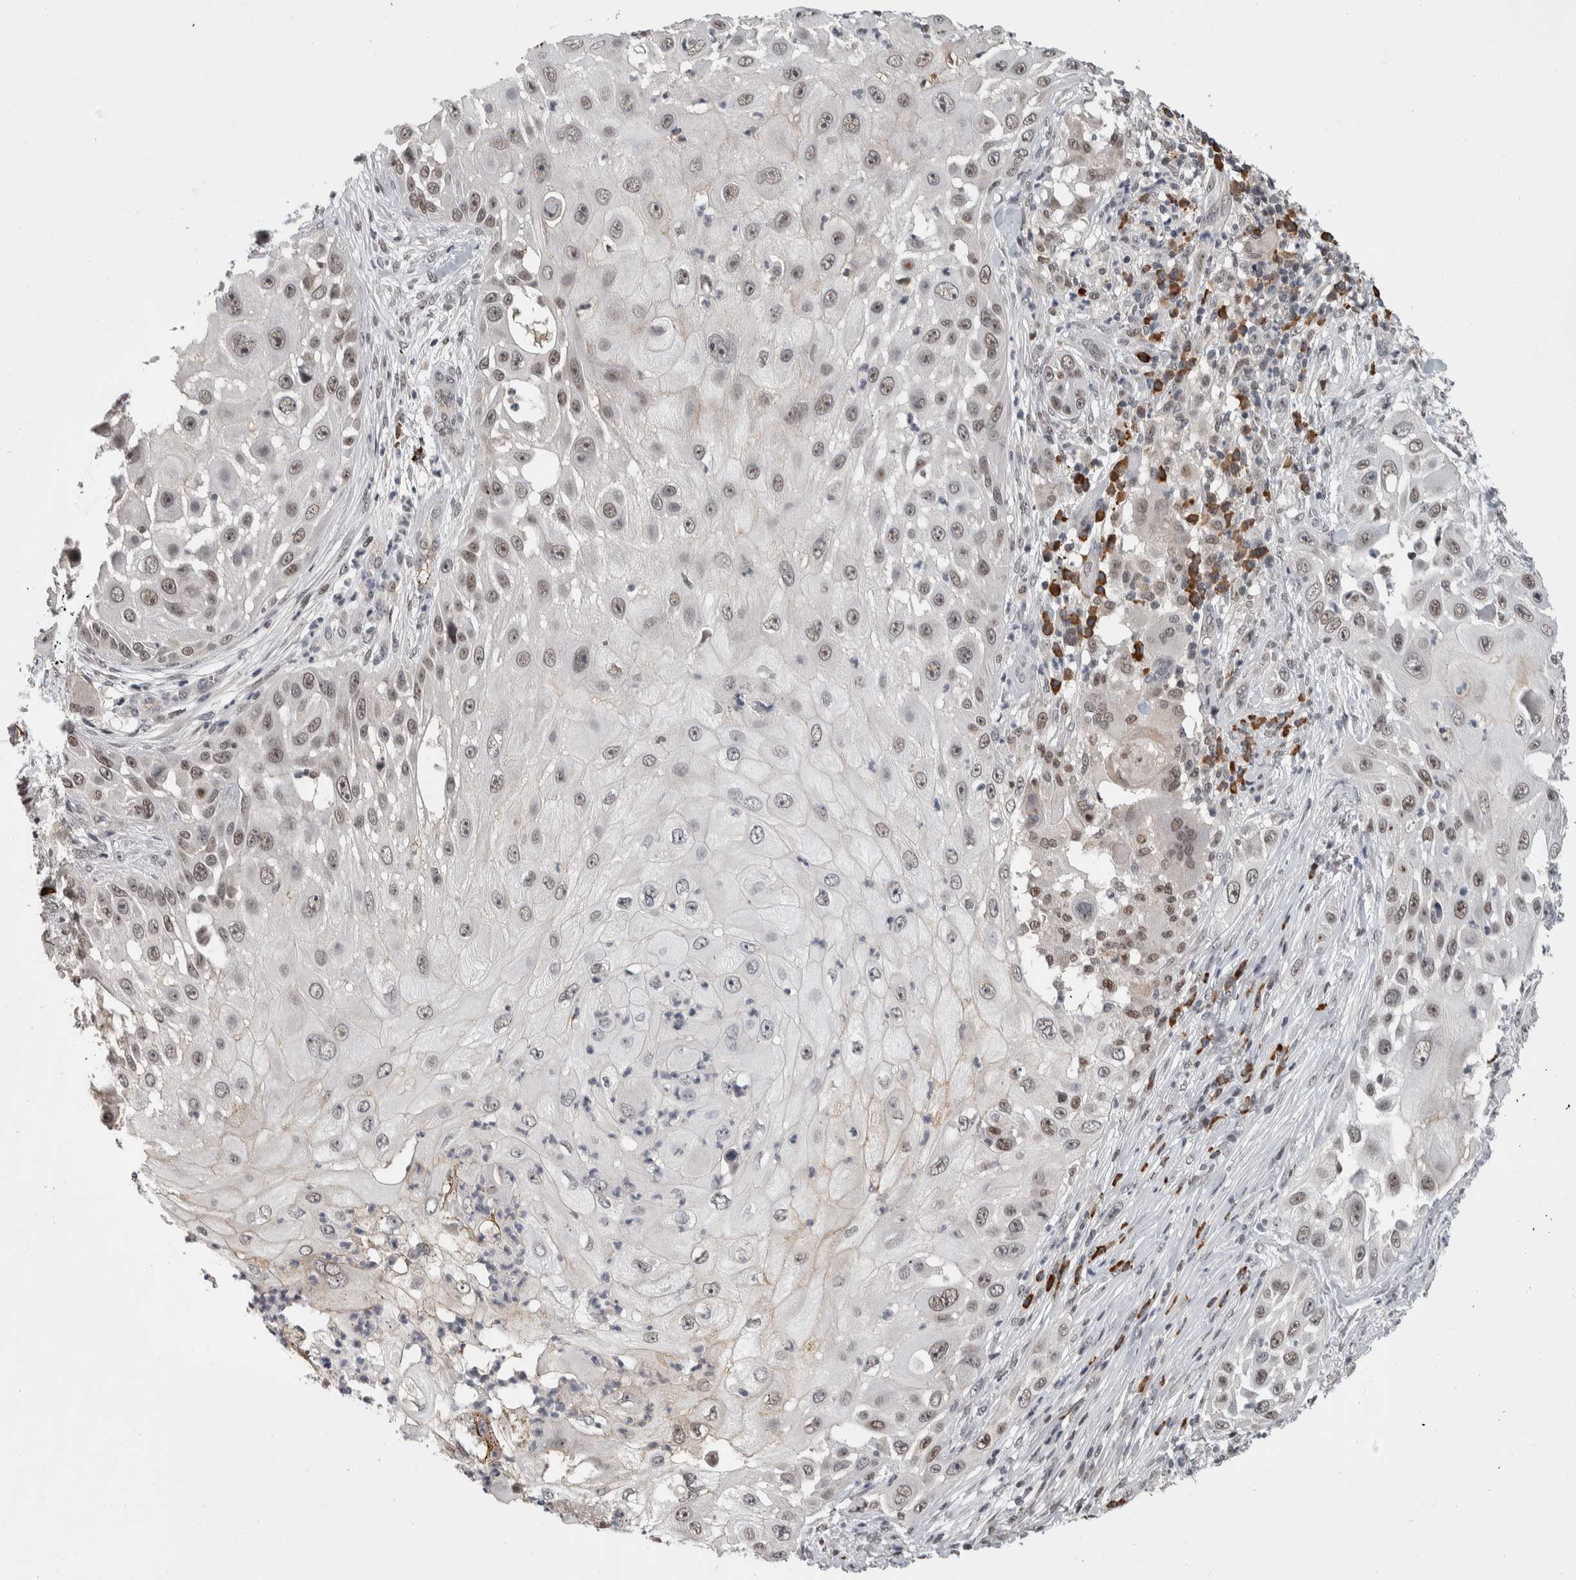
{"staining": {"intensity": "weak", "quantity": ">75%", "location": "nuclear"}, "tissue": "skin cancer", "cell_type": "Tumor cells", "image_type": "cancer", "snomed": [{"axis": "morphology", "description": "Squamous cell carcinoma, NOS"}, {"axis": "topography", "description": "Skin"}], "caption": "Brown immunohistochemical staining in squamous cell carcinoma (skin) displays weak nuclear staining in approximately >75% of tumor cells.", "gene": "ZNF592", "patient": {"sex": "female", "age": 44}}